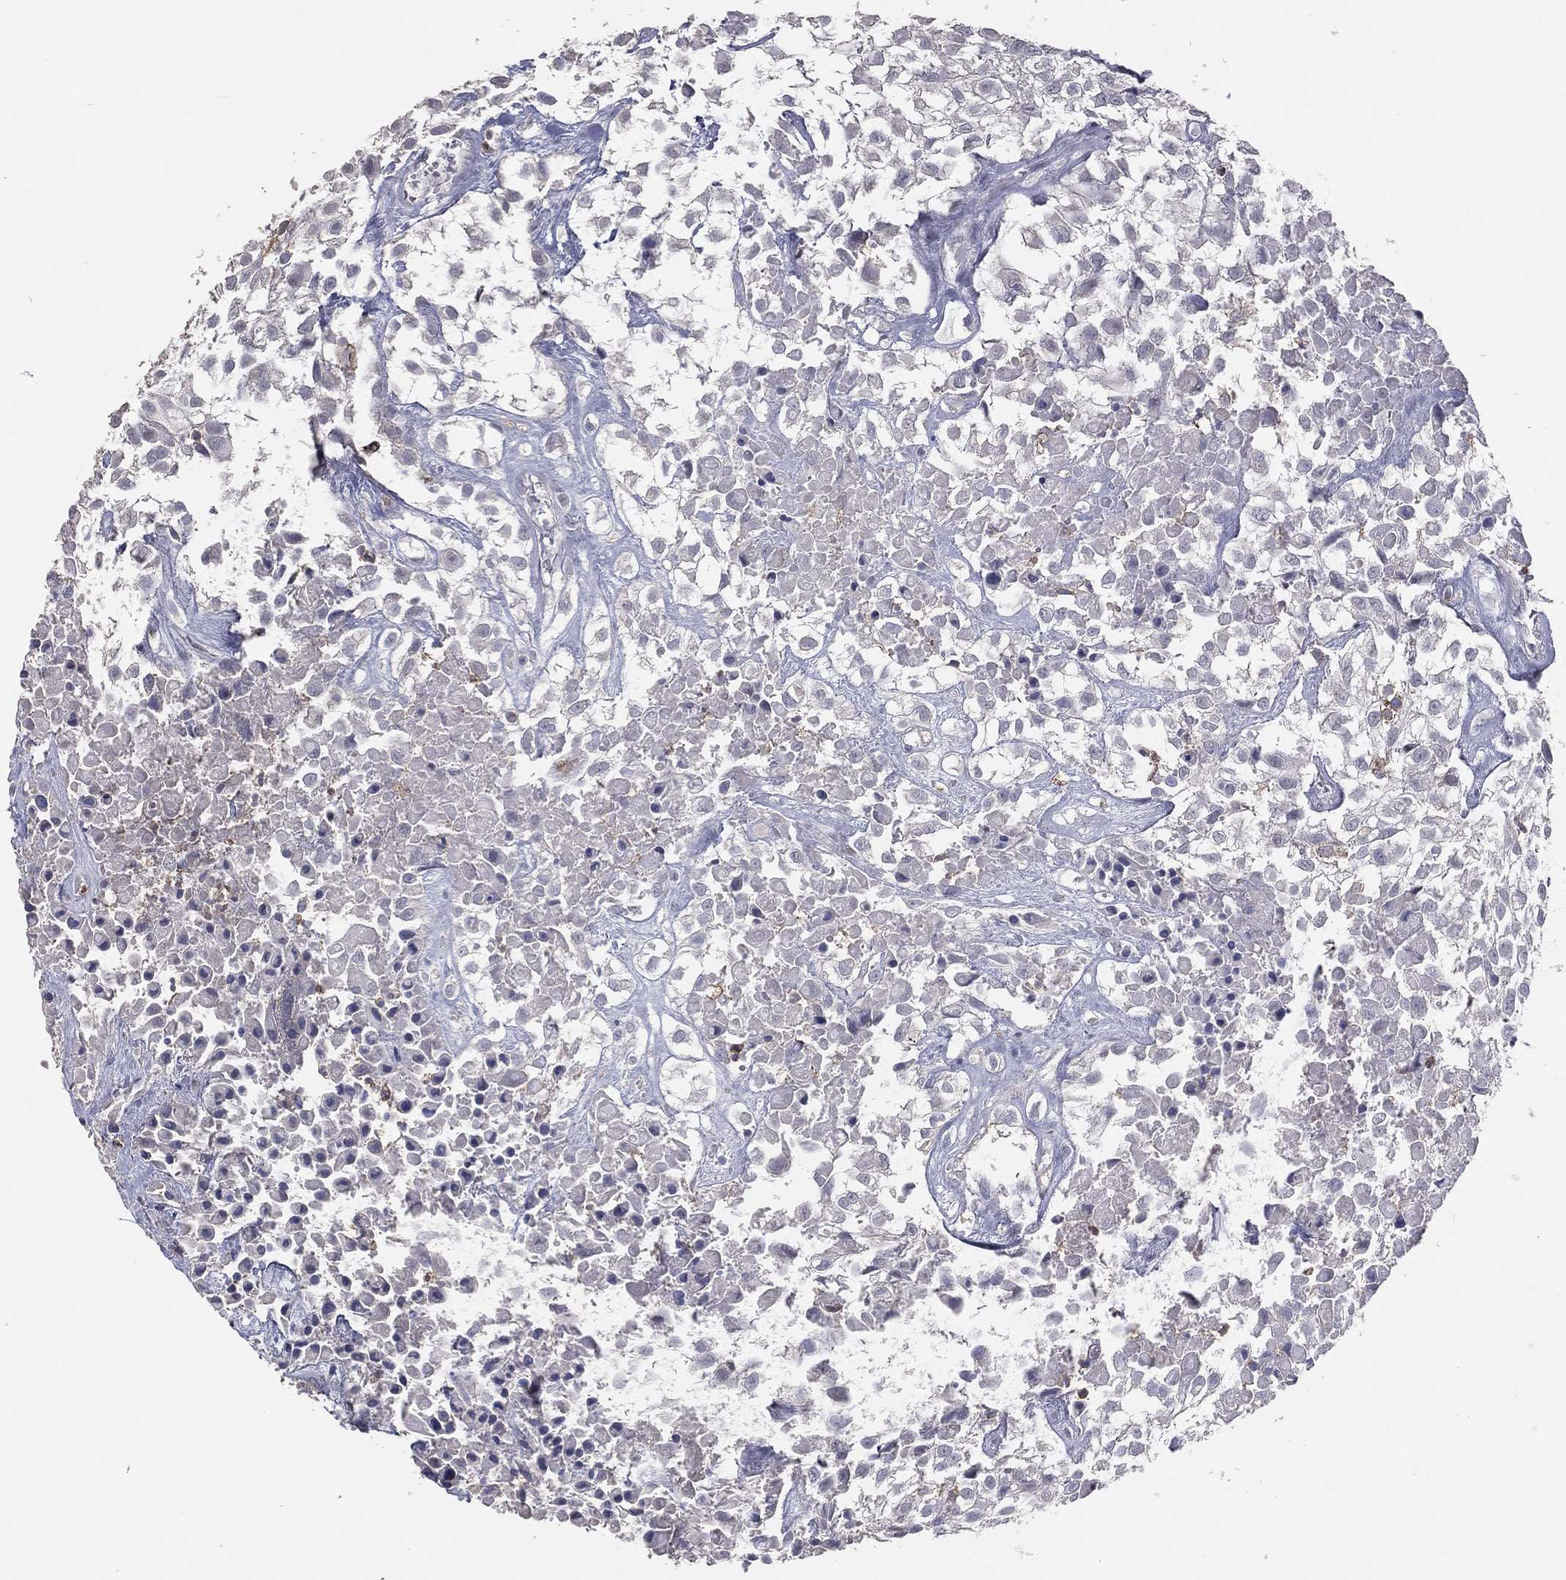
{"staining": {"intensity": "negative", "quantity": "none", "location": "none"}, "tissue": "urothelial cancer", "cell_type": "Tumor cells", "image_type": "cancer", "snomed": [{"axis": "morphology", "description": "Urothelial carcinoma, High grade"}, {"axis": "topography", "description": "Urinary bladder"}], "caption": "High magnification brightfield microscopy of urothelial carcinoma (high-grade) stained with DAB (brown) and counterstained with hematoxylin (blue): tumor cells show no significant expression.", "gene": "PSTPIP1", "patient": {"sex": "male", "age": 56}}